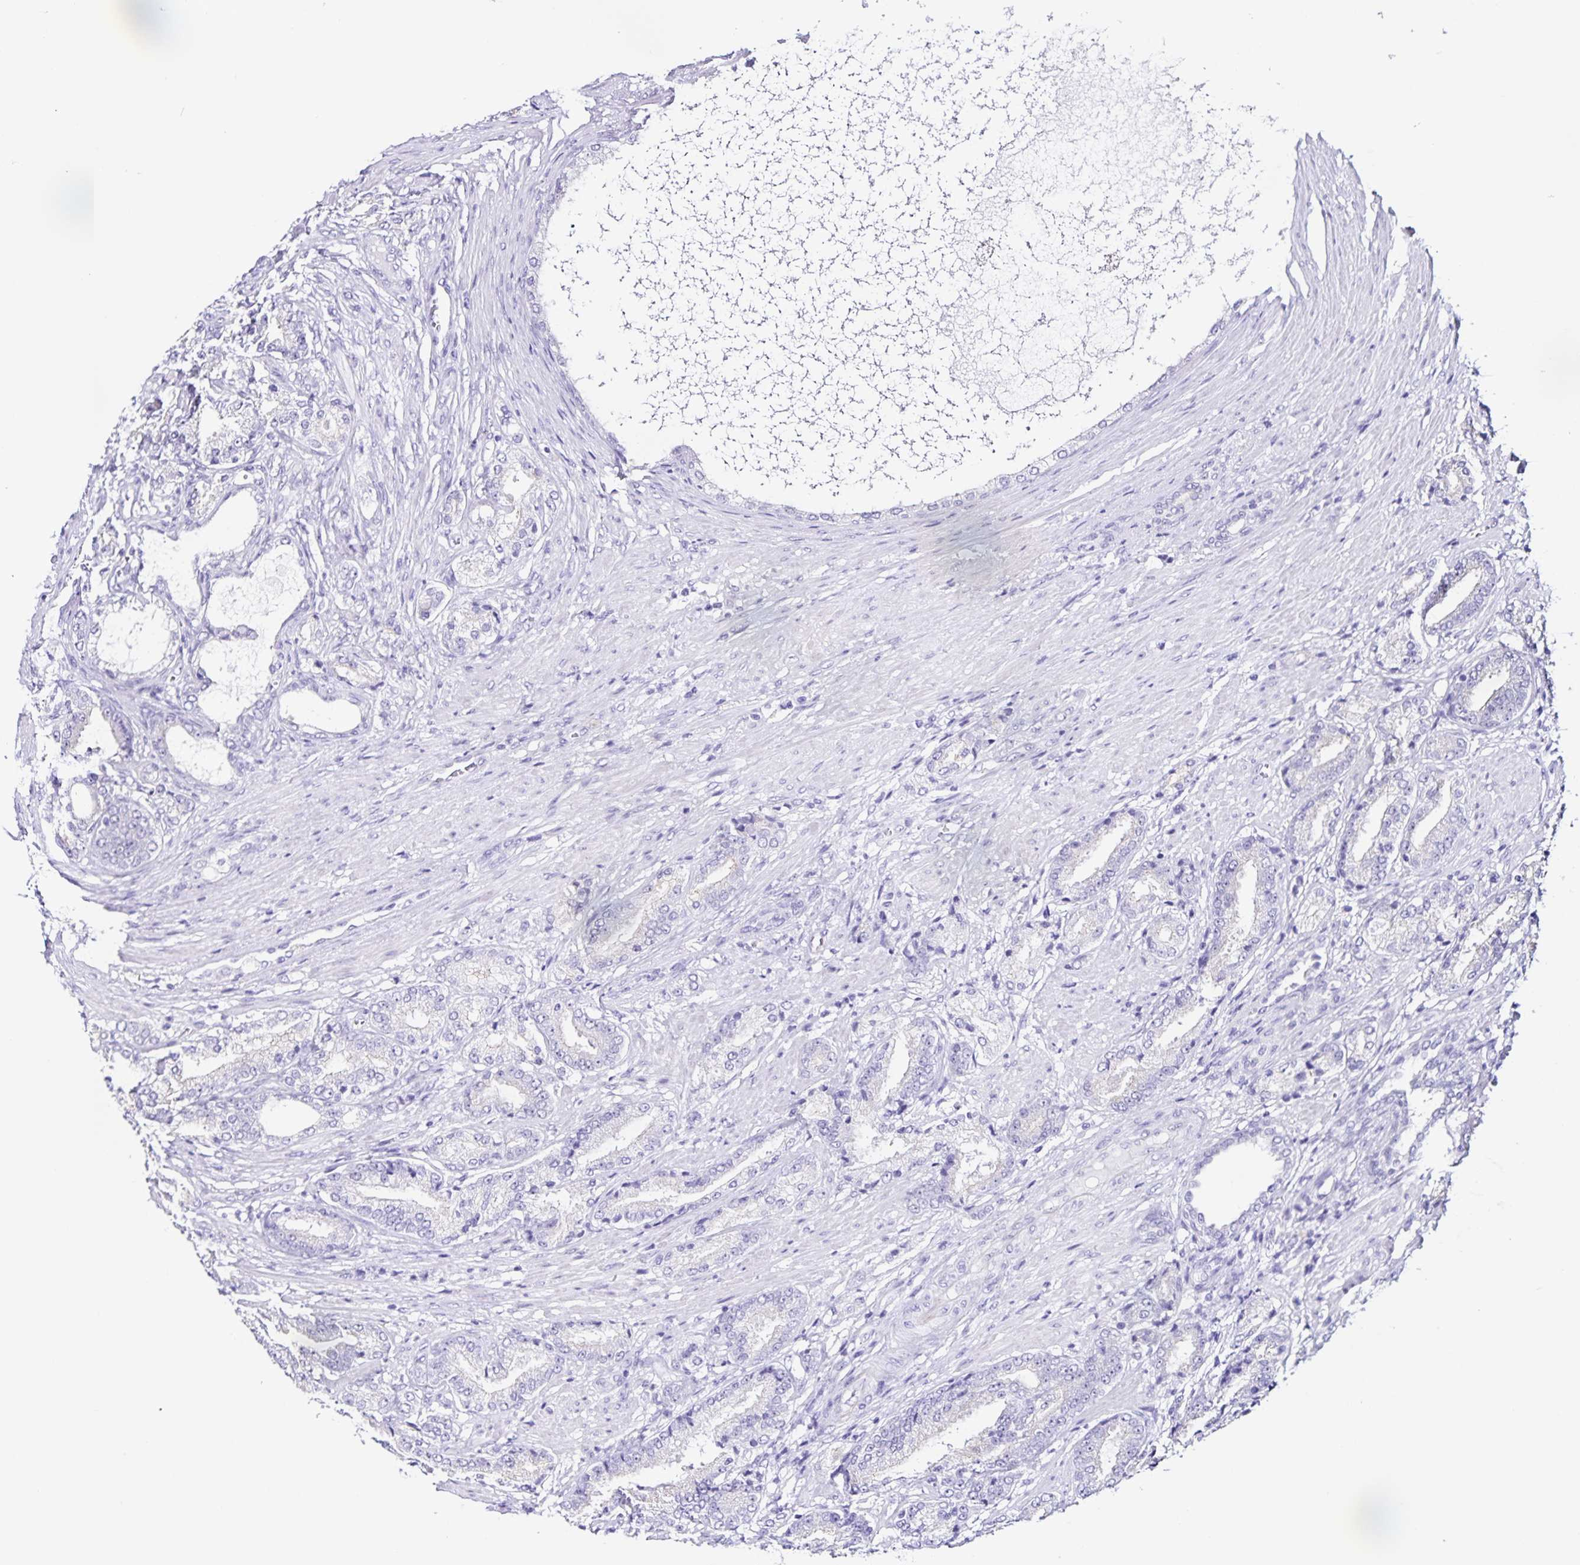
{"staining": {"intensity": "negative", "quantity": "none", "location": "none"}, "tissue": "prostate cancer", "cell_type": "Tumor cells", "image_type": "cancer", "snomed": [{"axis": "morphology", "description": "Adenocarcinoma, High grade"}, {"axis": "topography", "description": "Prostate and seminal vesicle, NOS"}], "caption": "A high-resolution histopathology image shows immunohistochemistry (IHC) staining of prostate adenocarcinoma (high-grade), which reveals no significant positivity in tumor cells.", "gene": "FAM170A", "patient": {"sex": "male", "age": 61}}